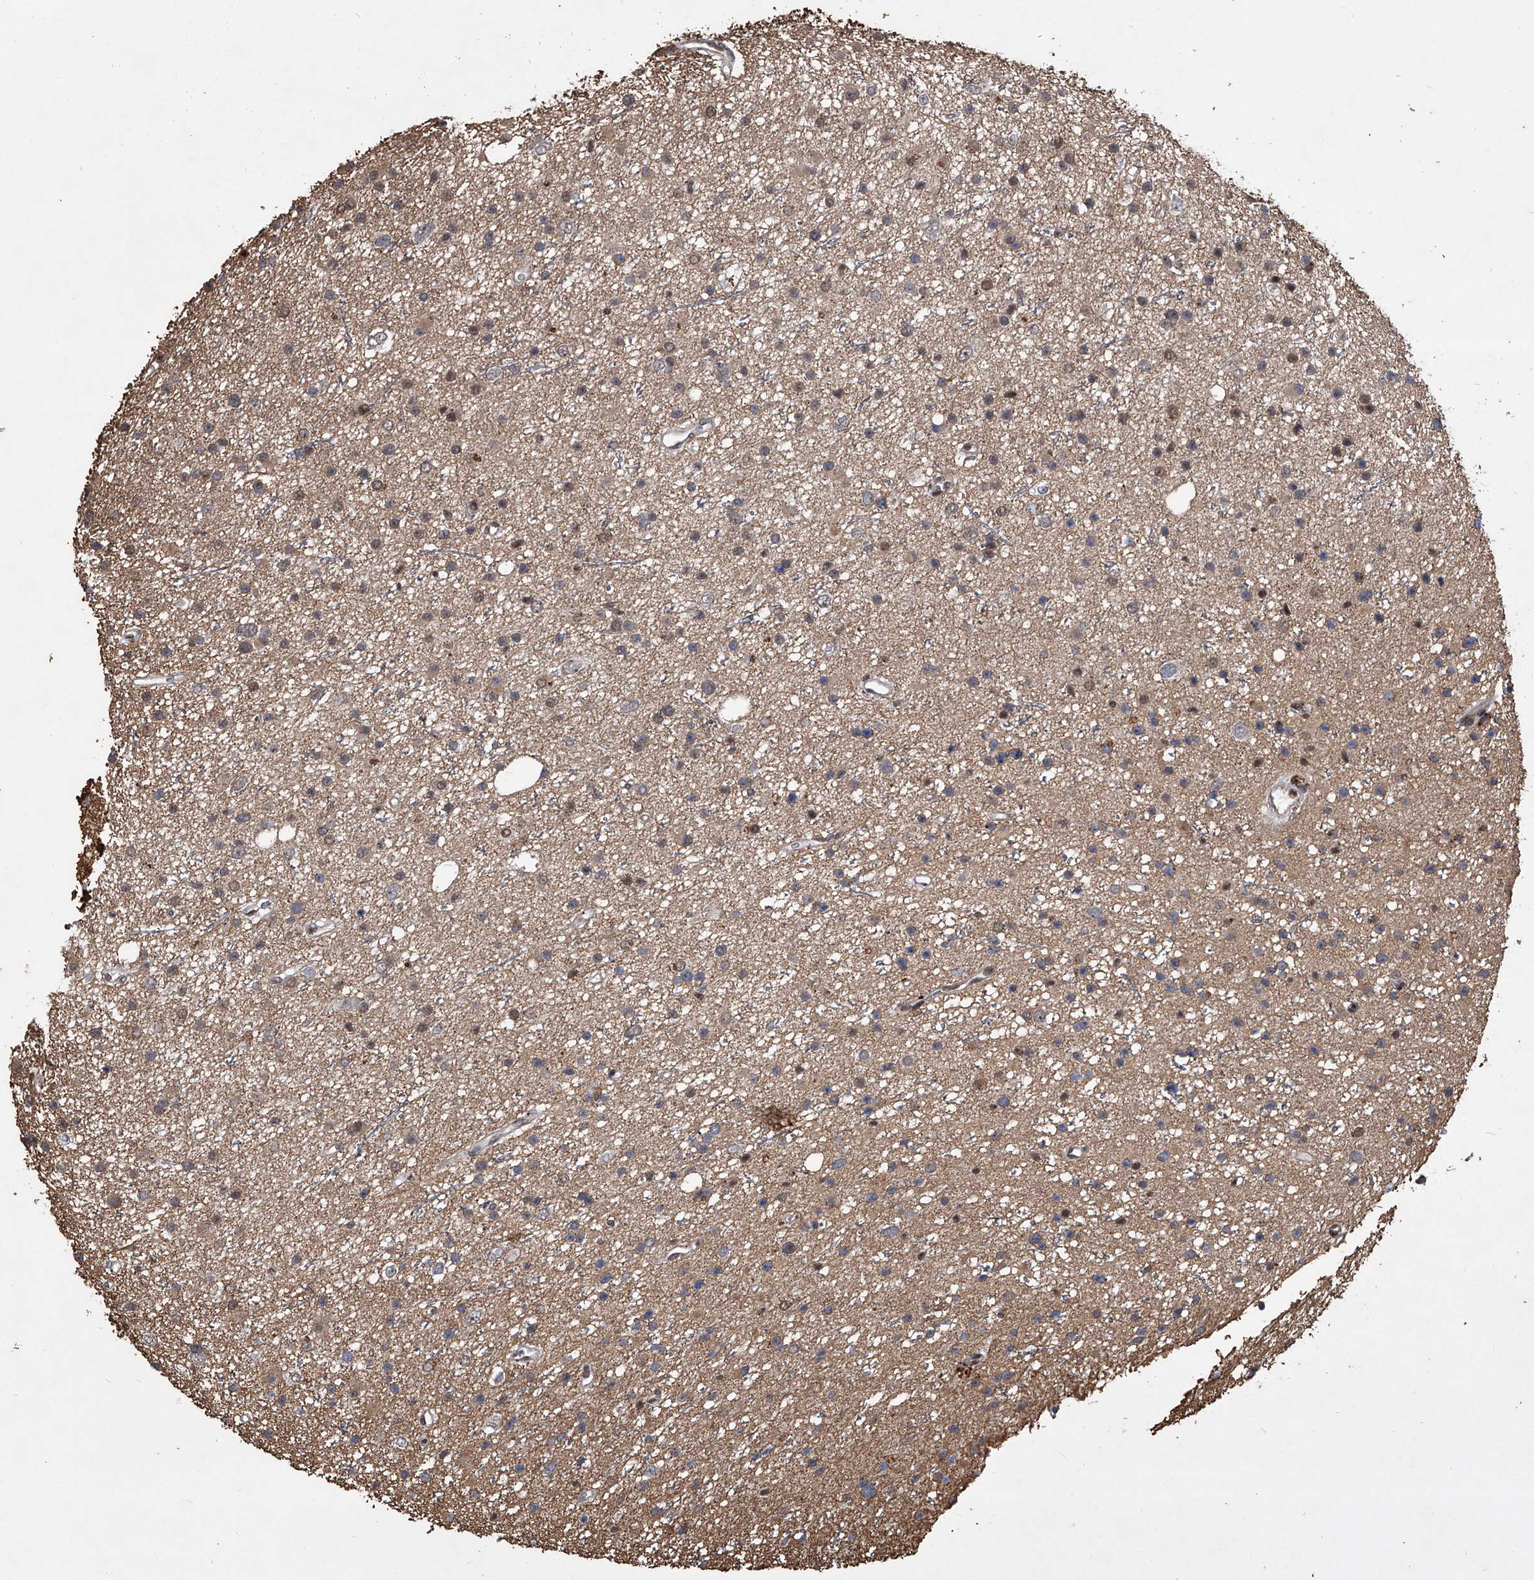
{"staining": {"intensity": "weak", "quantity": "25%-75%", "location": "cytoplasmic/membranous,nuclear"}, "tissue": "glioma", "cell_type": "Tumor cells", "image_type": "cancer", "snomed": [{"axis": "morphology", "description": "Glioma, malignant, Low grade"}, {"axis": "topography", "description": "Cerebral cortex"}], "caption": "Human malignant low-grade glioma stained for a protein (brown) displays weak cytoplasmic/membranous and nuclear positive positivity in approximately 25%-75% of tumor cells.", "gene": "CMTR1", "patient": {"sex": "female", "age": 39}}